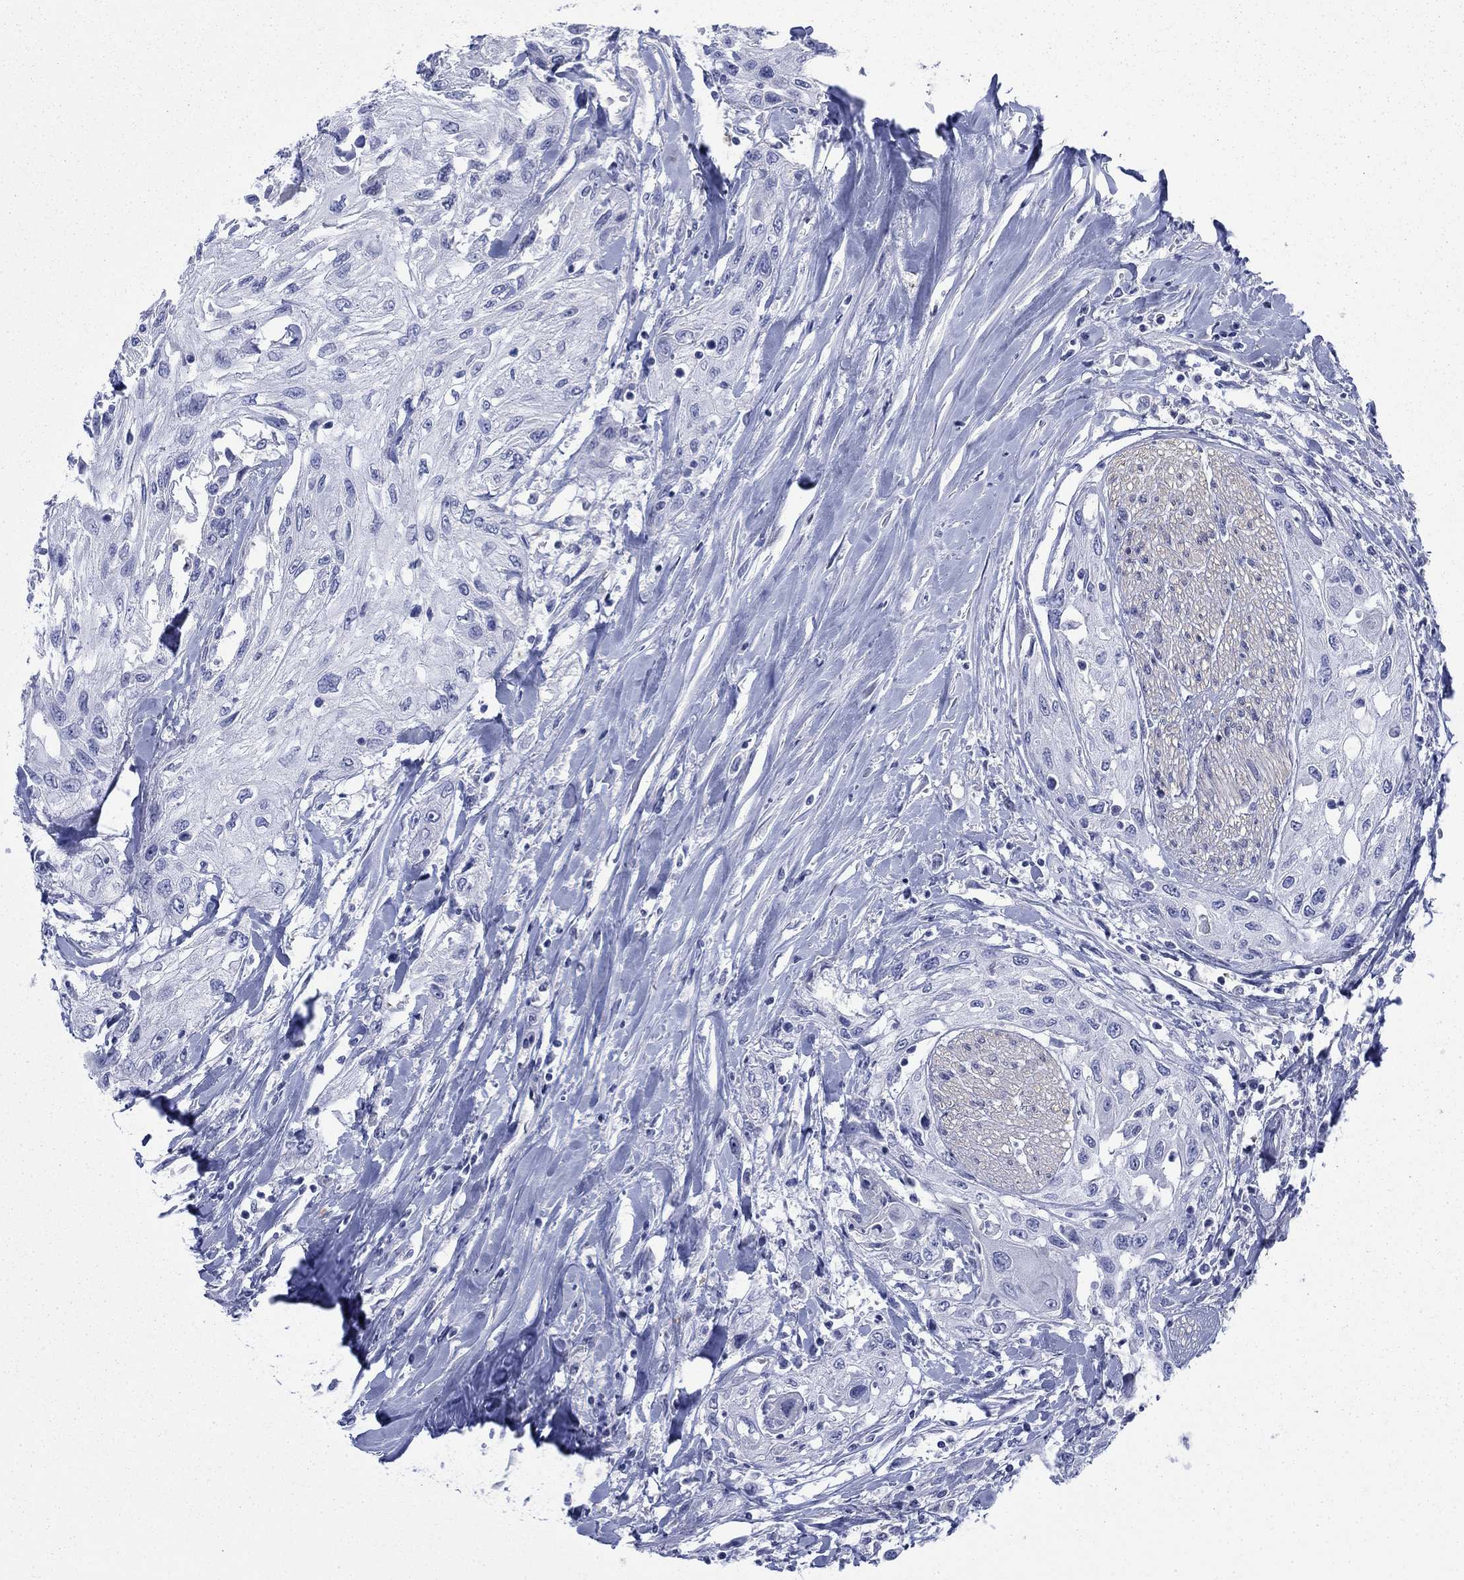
{"staining": {"intensity": "negative", "quantity": "none", "location": "none"}, "tissue": "head and neck cancer", "cell_type": "Tumor cells", "image_type": "cancer", "snomed": [{"axis": "morphology", "description": "Normal tissue, NOS"}, {"axis": "morphology", "description": "Squamous cell carcinoma, NOS"}, {"axis": "topography", "description": "Oral tissue"}, {"axis": "topography", "description": "Peripheral nerve tissue"}, {"axis": "topography", "description": "Head-Neck"}], "caption": "This is an immunohistochemistry (IHC) photomicrograph of head and neck squamous cell carcinoma. There is no expression in tumor cells.", "gene": "IGF2BP3", "patient": {"sex": "female", "age": 59}}